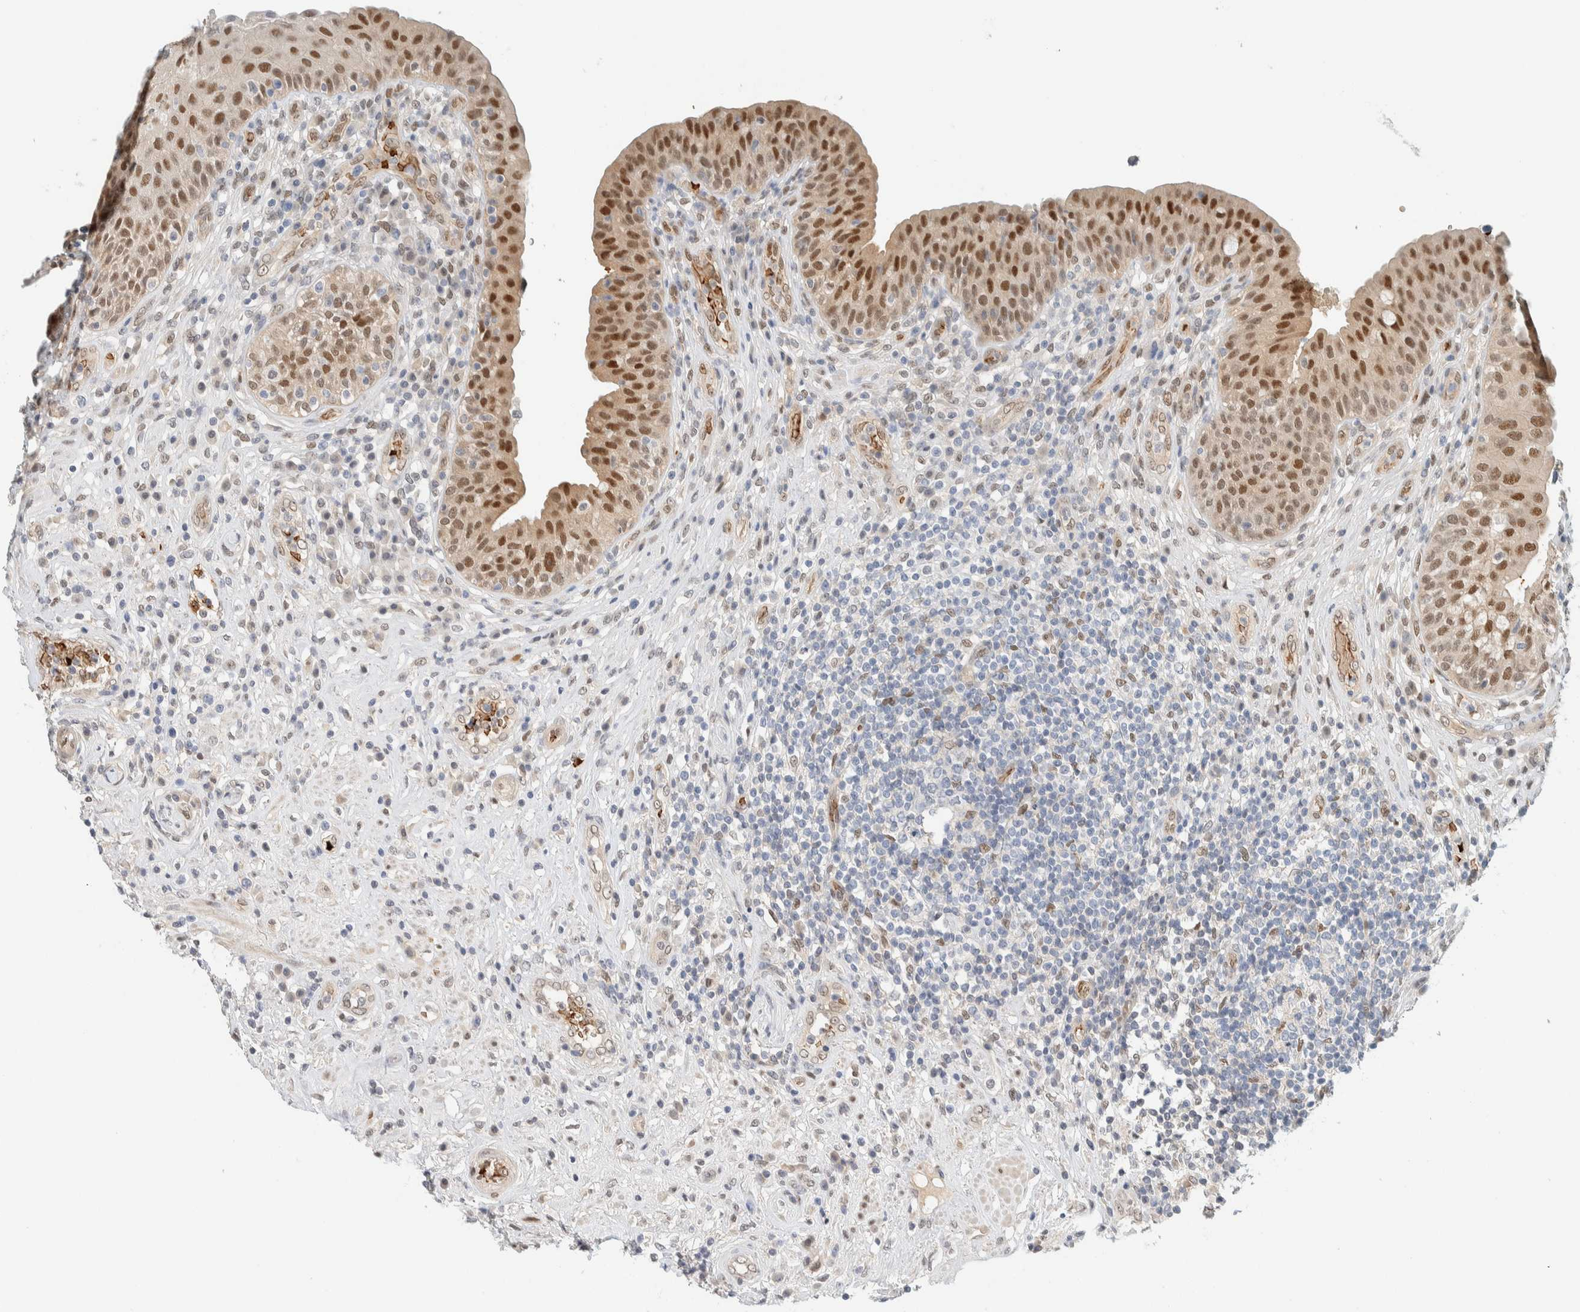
{"staining": {"intensity": "moderate", "quantity": ">75%", "location": "cytoplasmic/membranous,nuclear"}, "tissue": "urinary bladder", "cell_type": "Urothelial cells", "image_type": "normal", "snomed": [{"axis": "morphology", "description": "Normal tissue, NOS"}, {"axis": "topography", "description": "Urinary bladder"}], "caption": "IHC staining of normal urinary bladder, which displays medium levels of moderate cytoplasmic/membranous,nuclear positivity in approximately >75% of urothelial cells indicating moderate cytoplasmic/membranous,nuclear protein expression. The staining was performed using DAB (brown) for protein detection and nuclei were counterstained in hematoxylin (blue).", "gene": "TSTD2", "patient": {"sex": "female", "age": 62}}